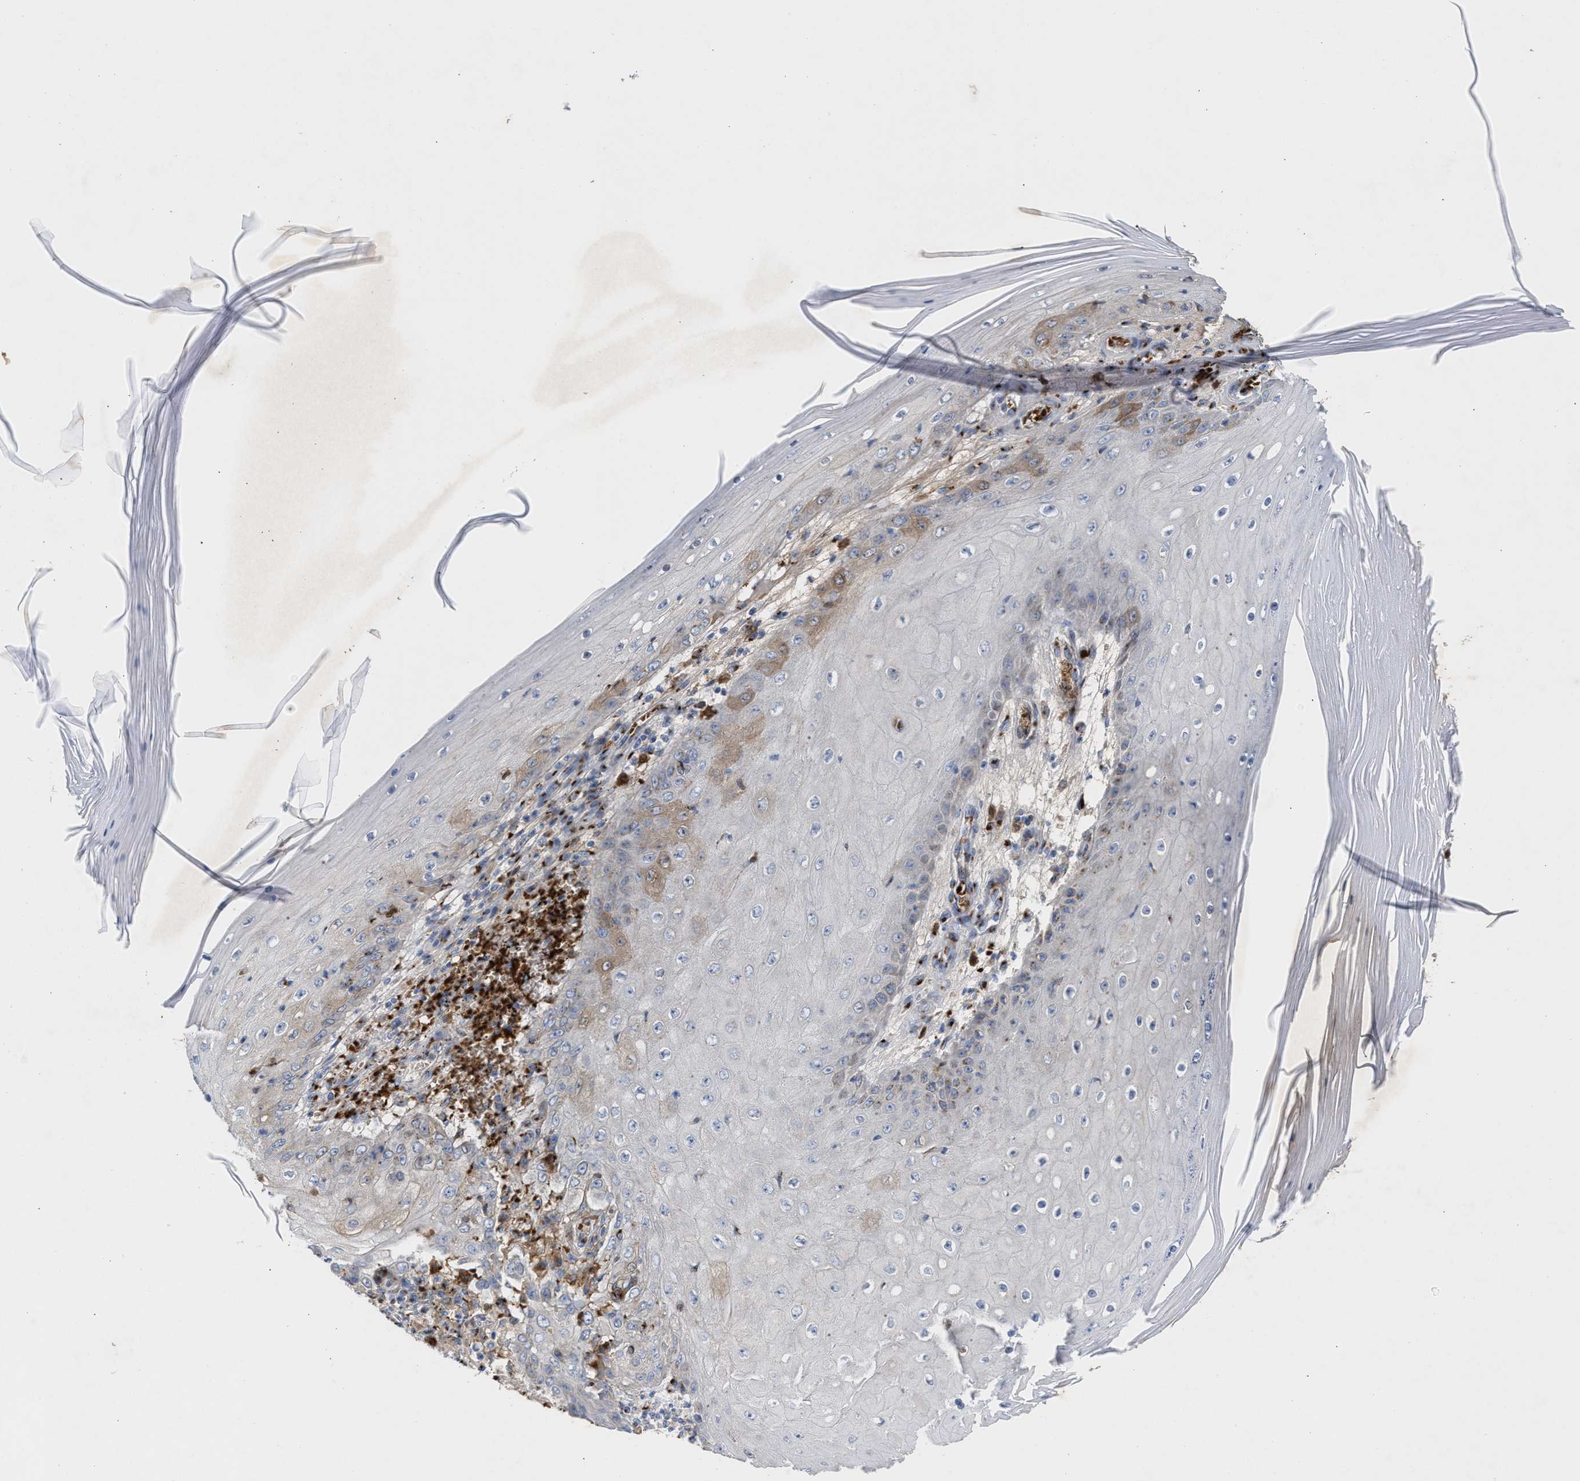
{"staining": {"intensity": "weak", "quantity": "<25%", "location": "cytoplasmic/membranous"}, "tissue": "skin cancer", "cell_type": "Tumor cells", "image_type": "cancer", "snomed": [{"axis": "morphology", "description": "Squamous cell carcinoma, NOS"}, {"axis": "topography", "description": "Skin"}], "caption": "Tumor cells are negative for protein expression in human skin cancer (squamous cell carcinoma).", "gene": "CCL2", "patient": {"sex": "female", "age": 73}}